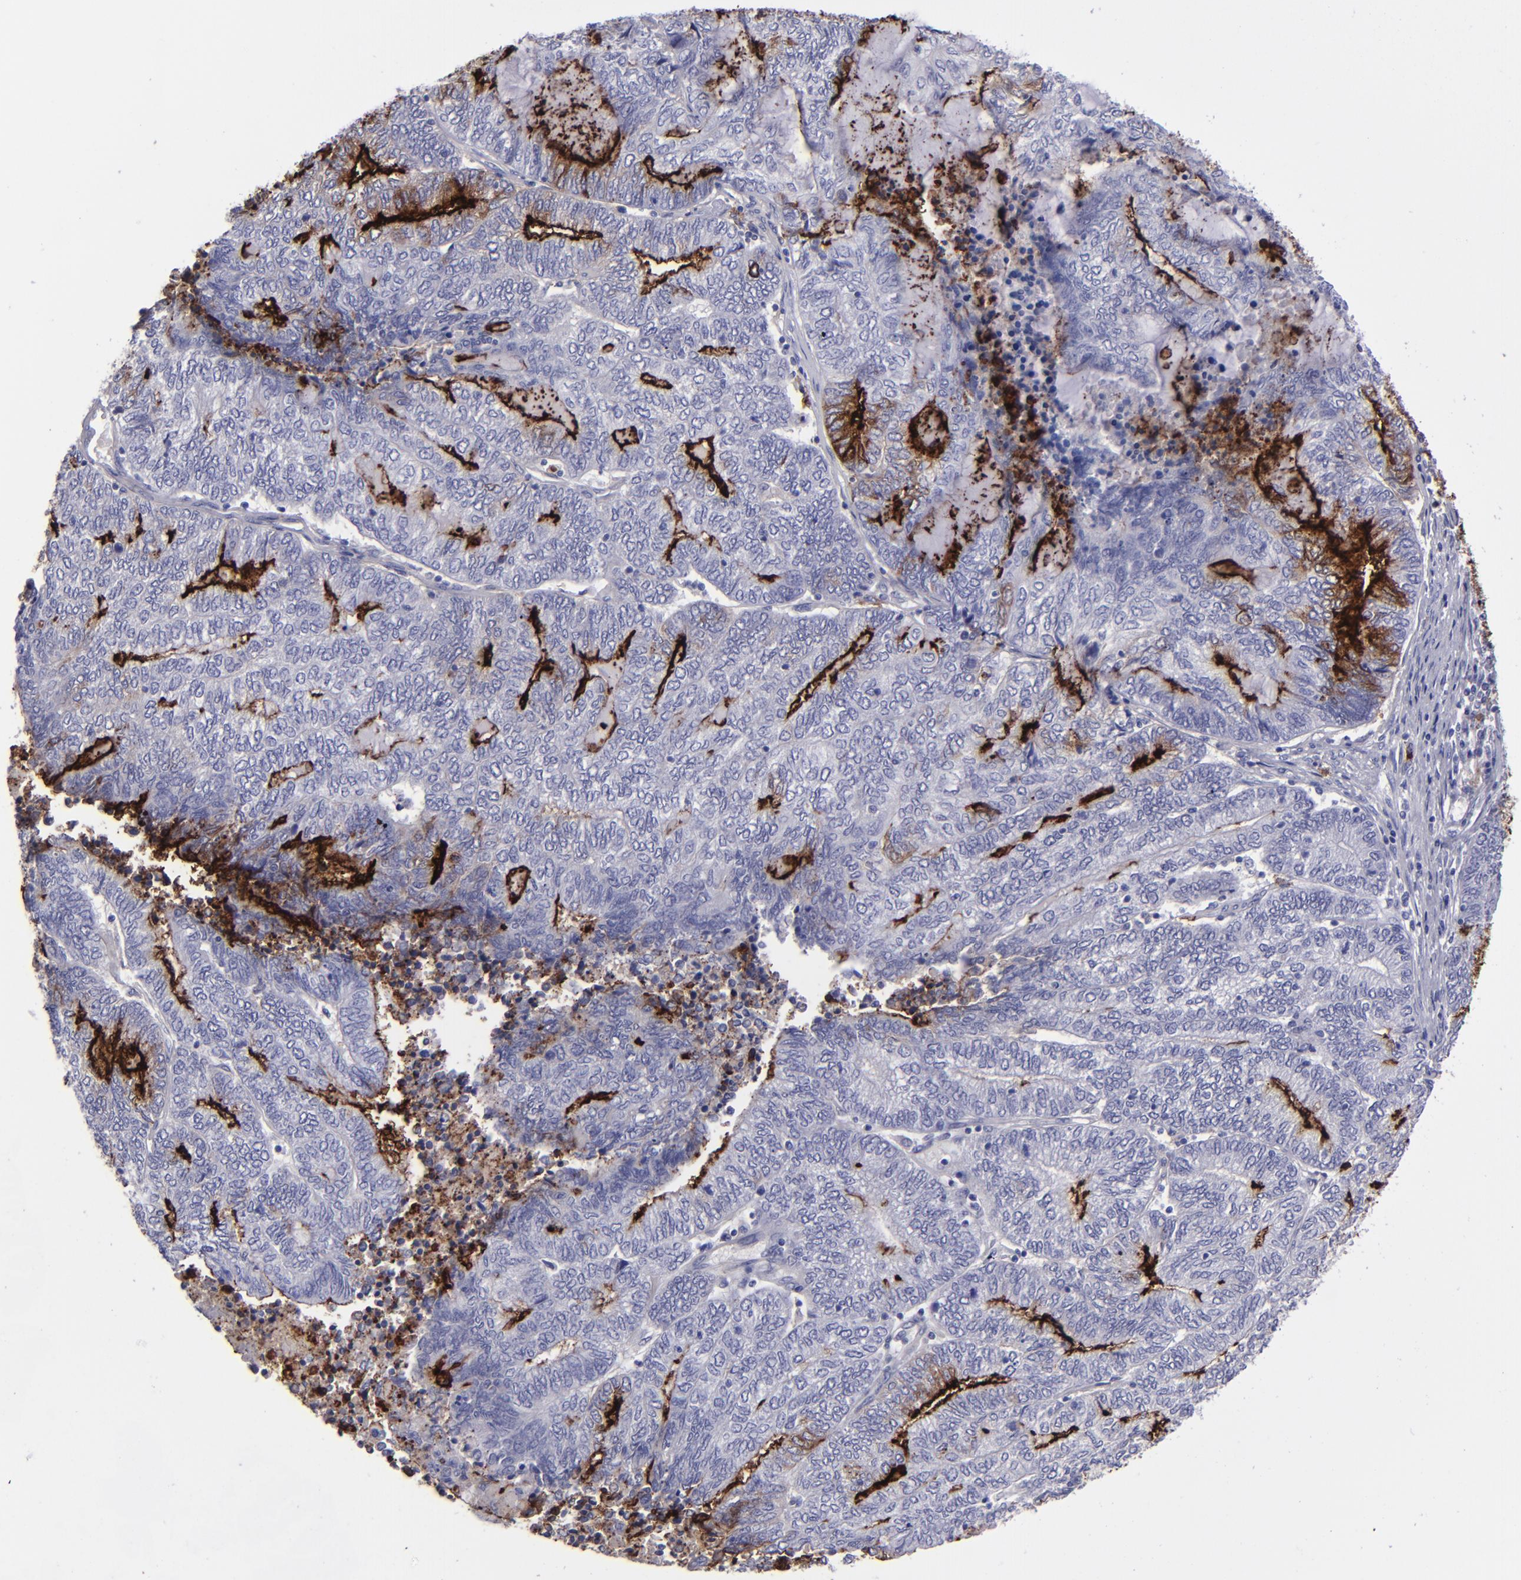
{"staining": {"intensity": "strong", "quantity": "<25%", "location": "cytoplasmic/membranous"}, "tissue": "endometrial cancer", "cell_type": "Tumor cells", "image_type": "cancer", "snomed": [{"axis": "morphology", "description": "Adenocarcinoma, NOS"}, {"axis": "topography", "description": "Uterus"}, {"axis": "topography", "description": "Endometrium"}], "caption": "Endometrial cancer (adenocarcinoma) tissue shows strong cytoplasmic/membranous staining in about <25% of tumor cells", "gene": "ANPEP", "patient": {"sex": "female", "age": 70}}